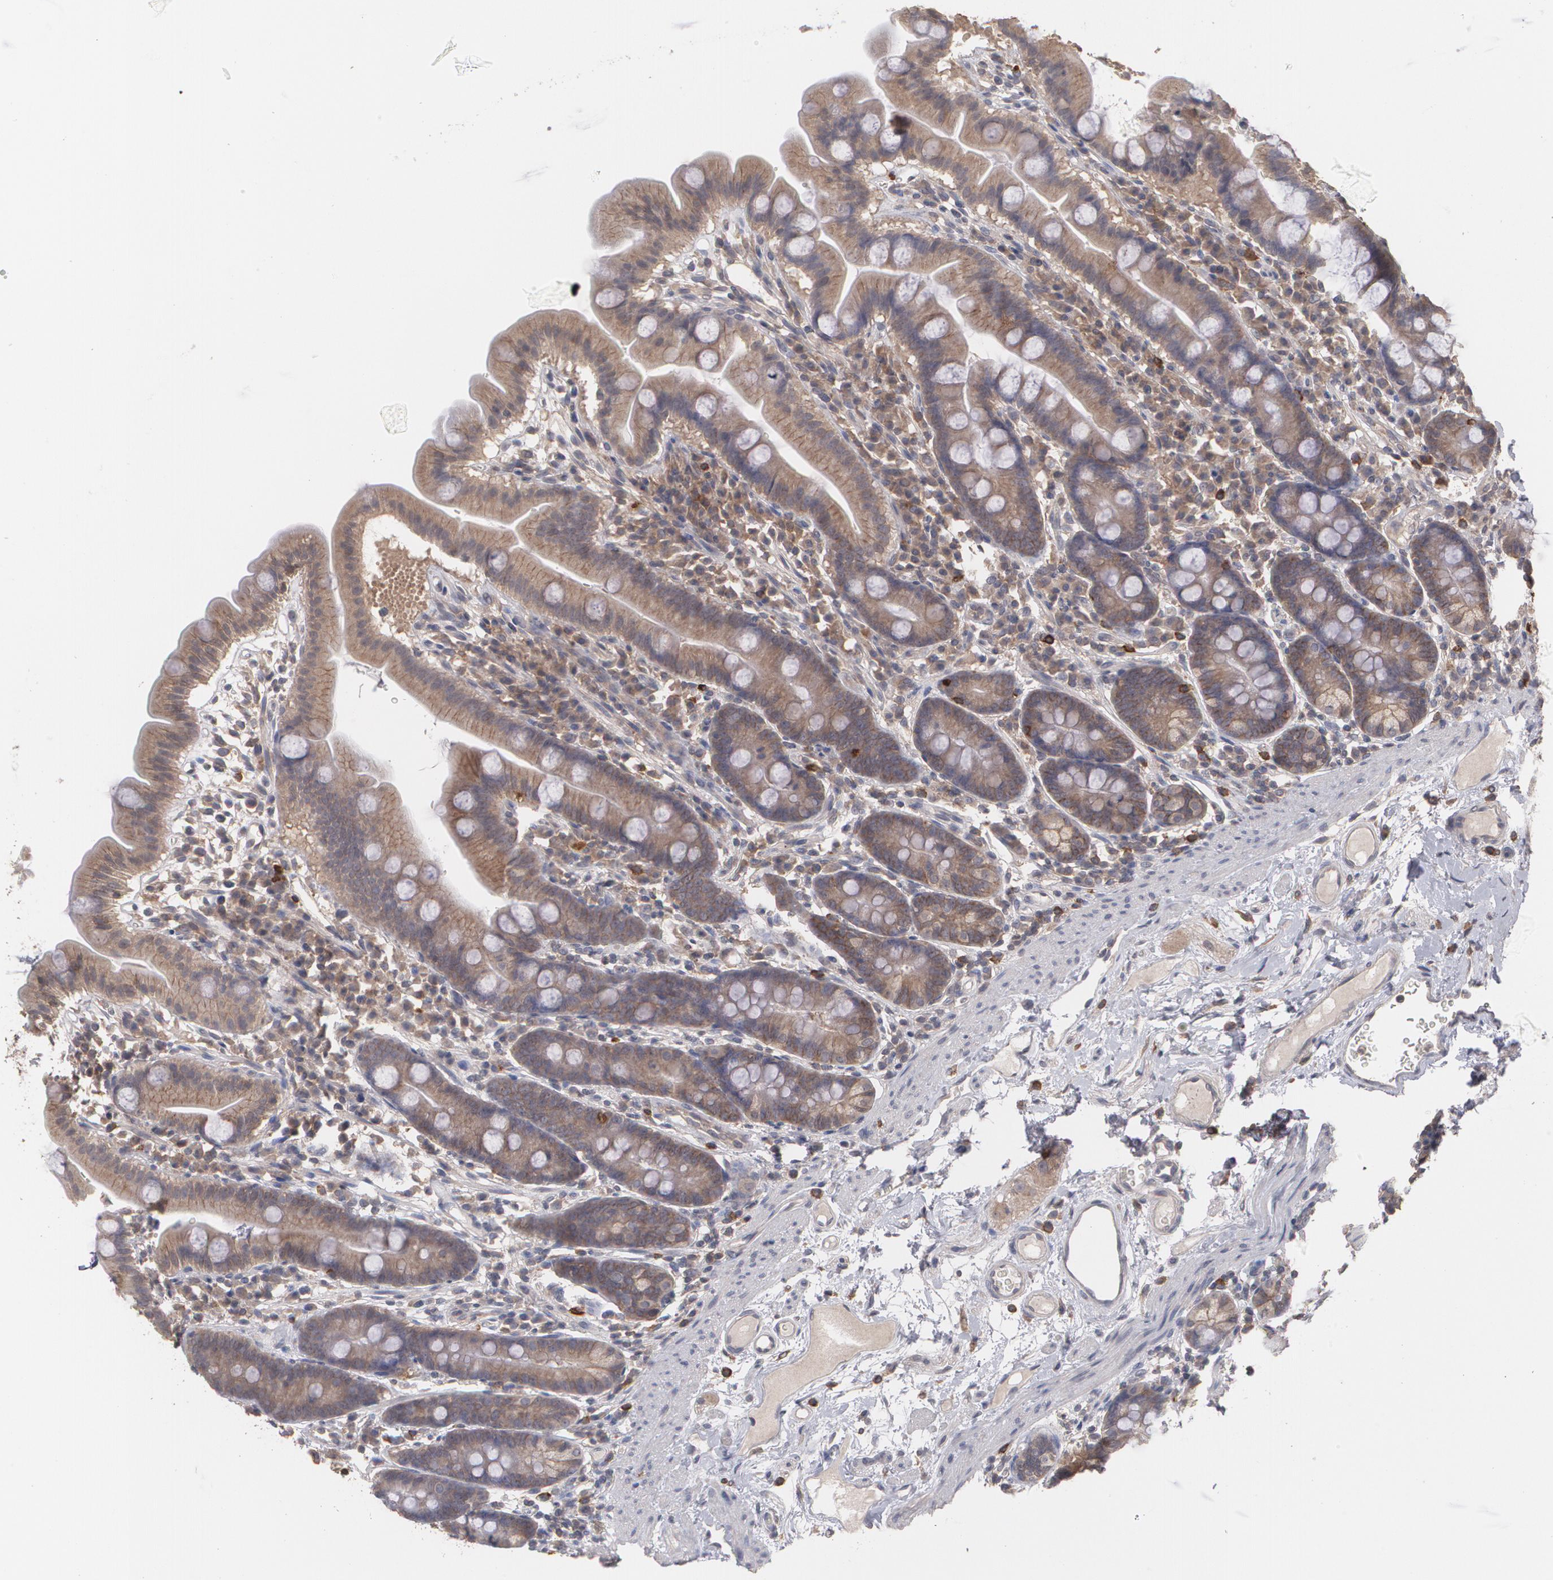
{"staining": {"intensity": "moderate", "quantity": ">75%", "location": "cytoplasmic/membranous"}, "tissue": "duodenum", "cell_type": "Glandular cells", "image_type": "normal", "snomed": [{"axis": "morphology", "description": "Normal tissue, NOS"}, {"axis": "topography", "description": "Duodenum"}], "caption": "Moderate cytoplasmic/membranous expression for a protein is appreciated in approximately >75% of glandular cells of normal duodenum using IHC.", "gene": "ARF6", "patient": {"sex": "male", "age": 50}}